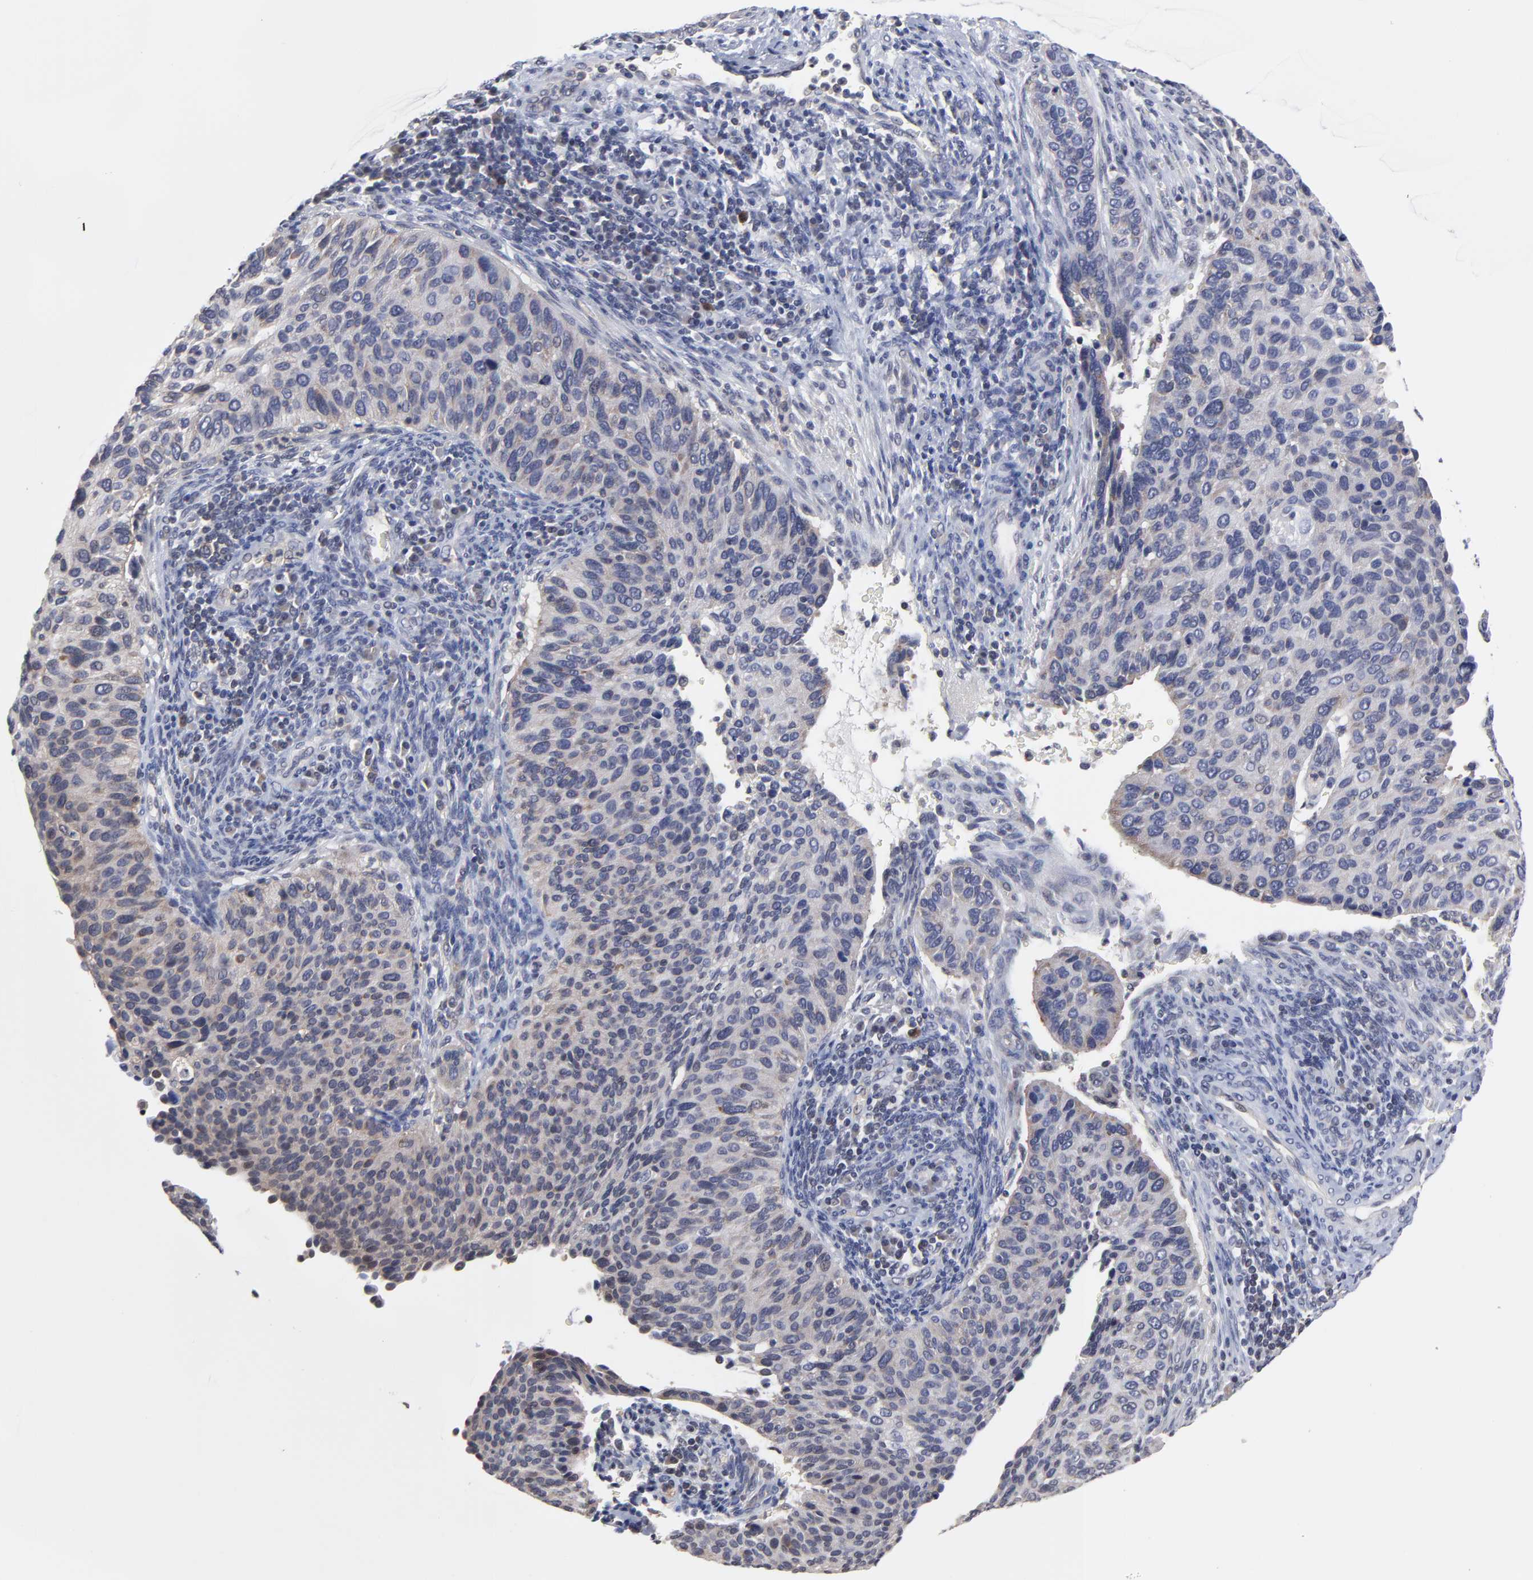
{"staining": {"intensity": "weak", "quantity": ">75%", "location": "cytoplasmic/membranous"}, "tissue": "cervical cancer", "cell_type": "Tumor cells", "image_type": "cancer", "snomed": [{"axis": "morphology", "description": "Adenocarcinoma, NOS"}, {"axis": "topography", "description": "Cervix"}], "caption": "A histopathology image showing weak cytoplasmic/membranous expression in approximately >75% of tumor cells in cervical cancer (adenocarcinoma), as visualized by brown immunohistochemical staining.", "gene": "ZNF157", "patient": {"sex": "female", "age": 29}}